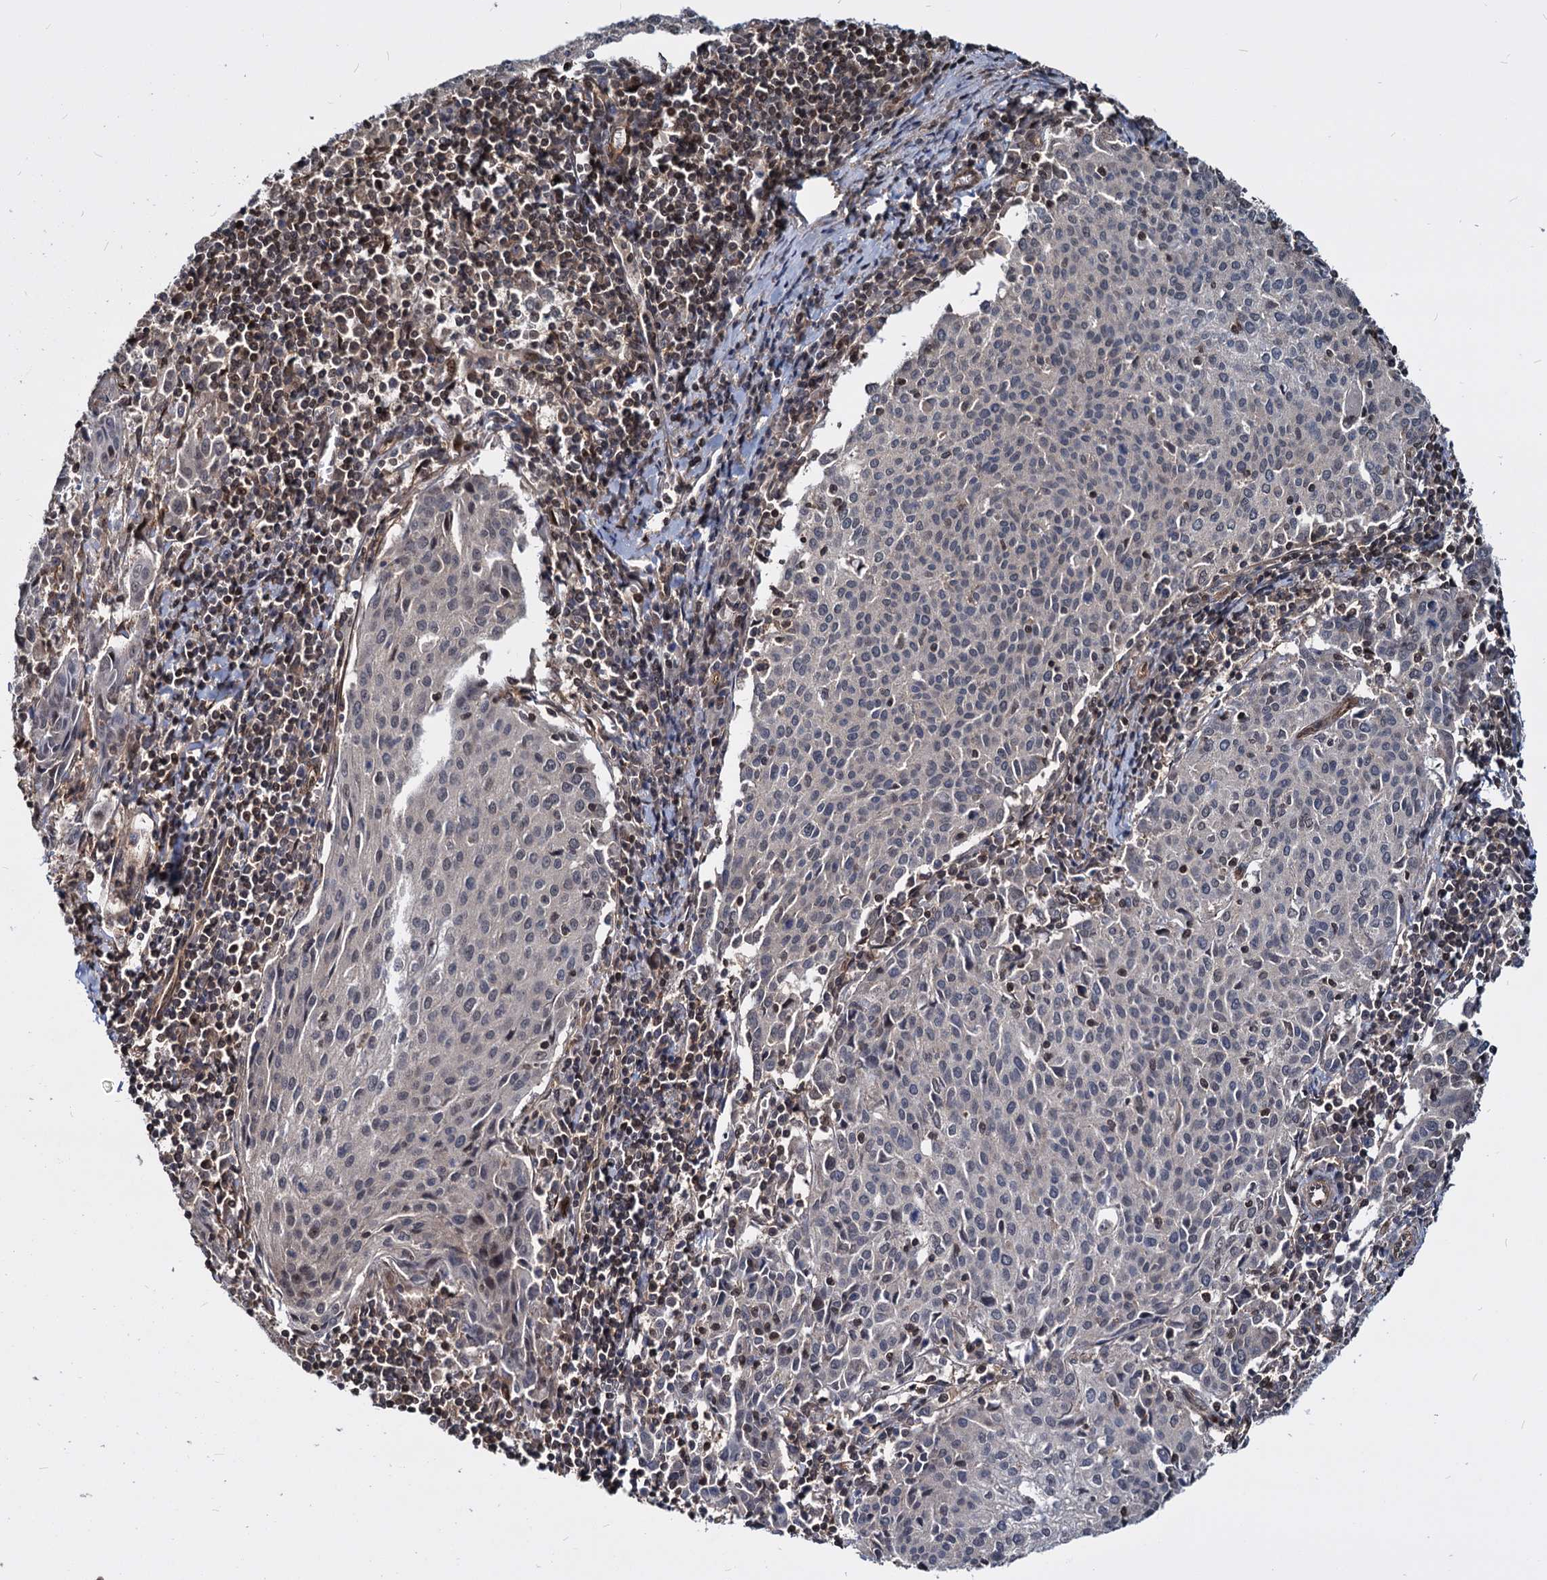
{"staining": {"intensity": "weak", "quantity": "25%-75%", "location": "nuclear"}, "tissue": "cervical cancer", "cell_type": "Tumor cells", "image_type": "cancer", "snomed": [{"axis": "morphology", "description": "Squamous cell carcinoma, NOS"}, {"axis": "topography", "description": "Cervix"}], "caption": "Protein staining of squamous cell carcinoma (cervical) tissue displays weak nuclear expression in about 25%-75% of tumor cells.", "gene": "UBLCP1", "patient": {"sex": "female", "age": 46}}